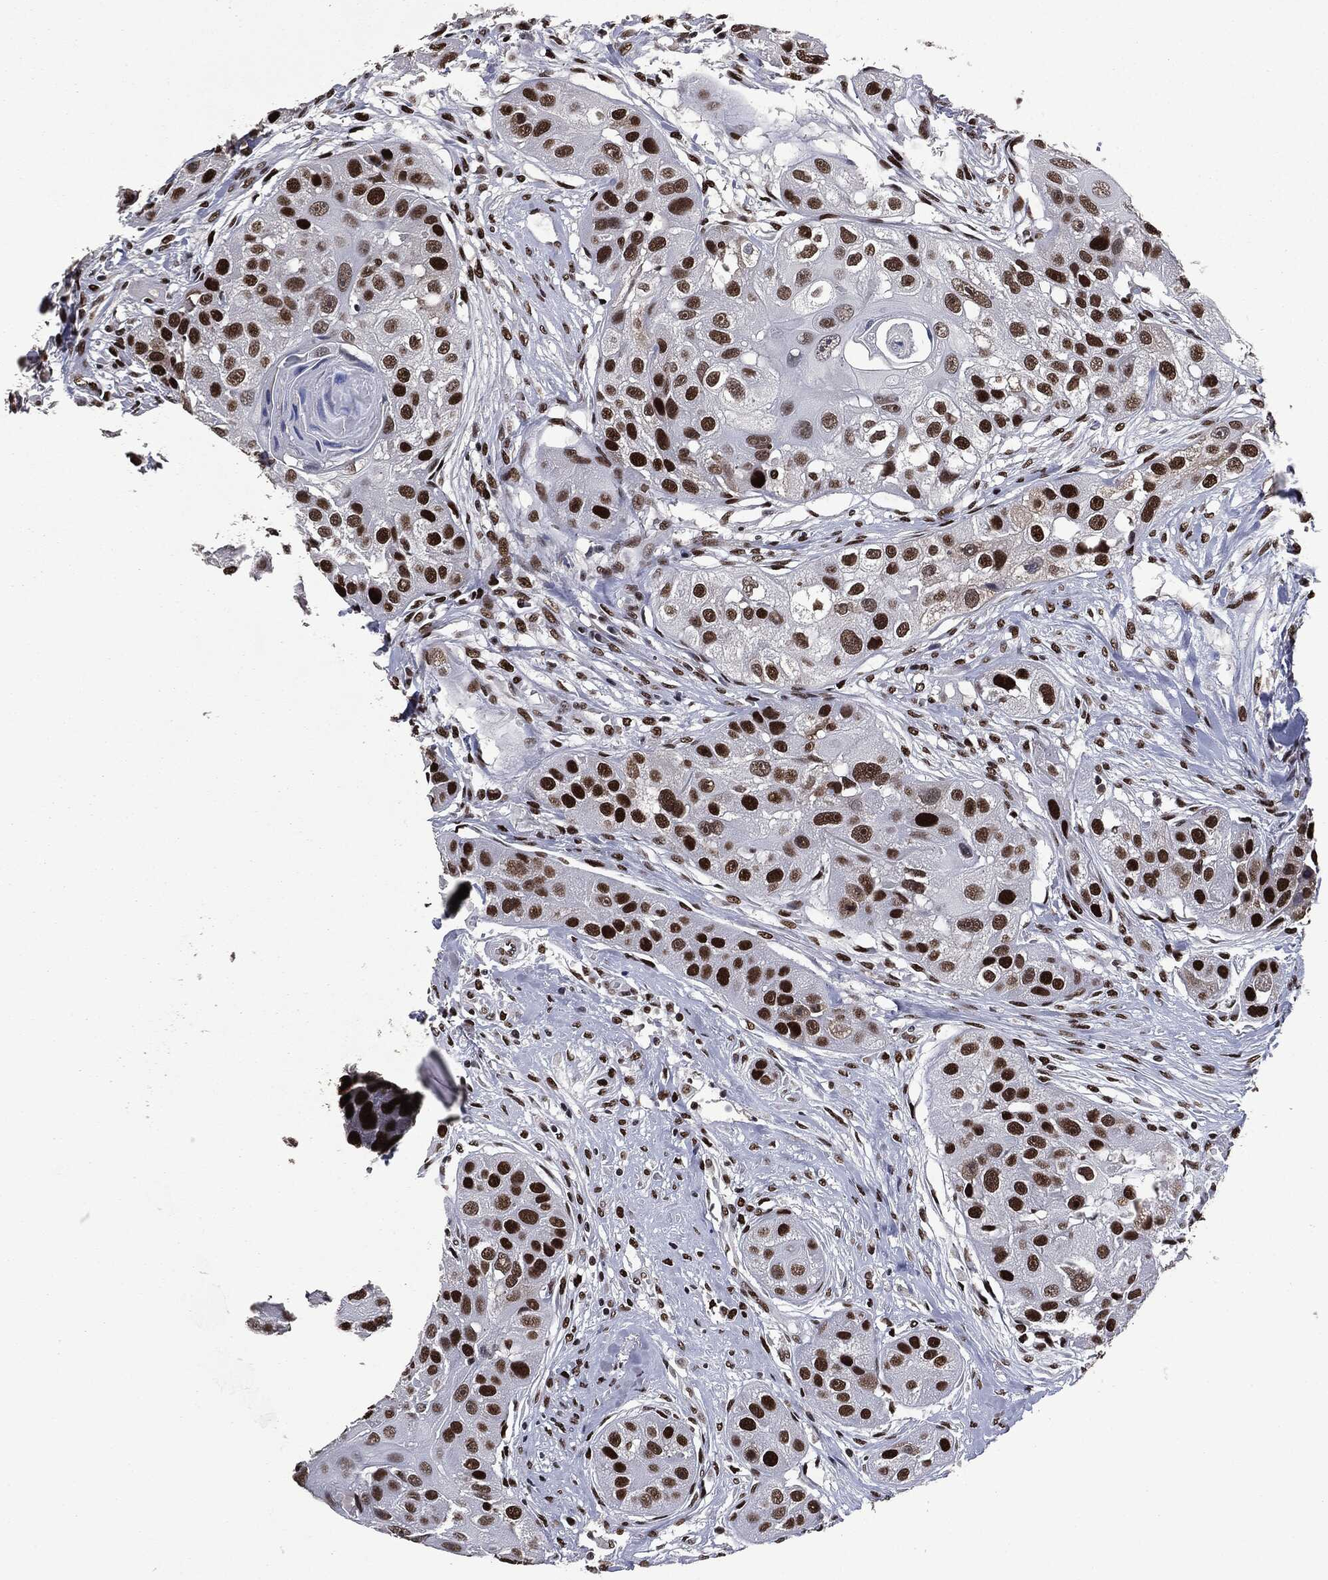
{"staining": {"intensity": "strong", "quantity": ">75%", "location": "nuclear"}, "tissue": "head and neck cancer", "cell_type": "Tumor cells", "image_type": "cancer", "snomed": [{"axis": "morphology", "description": "Normal tissue, NOS"}, {"axis": "morphology", "description": "Squamous cell carcinoma, NOS"}, {"axis": "topography", "description": "Skeletal muscle"}, {"axis": "topography", "description": "Head-Neck"}], "caption": "The histopathology image displays immunohistochemical staining of head and neck squamous cell carcinoma. There is strong nuclear expression is seen in about >75% of tumor cells.", "gene": "MSH2", "patient": {"sex": "male", "age": 51}}